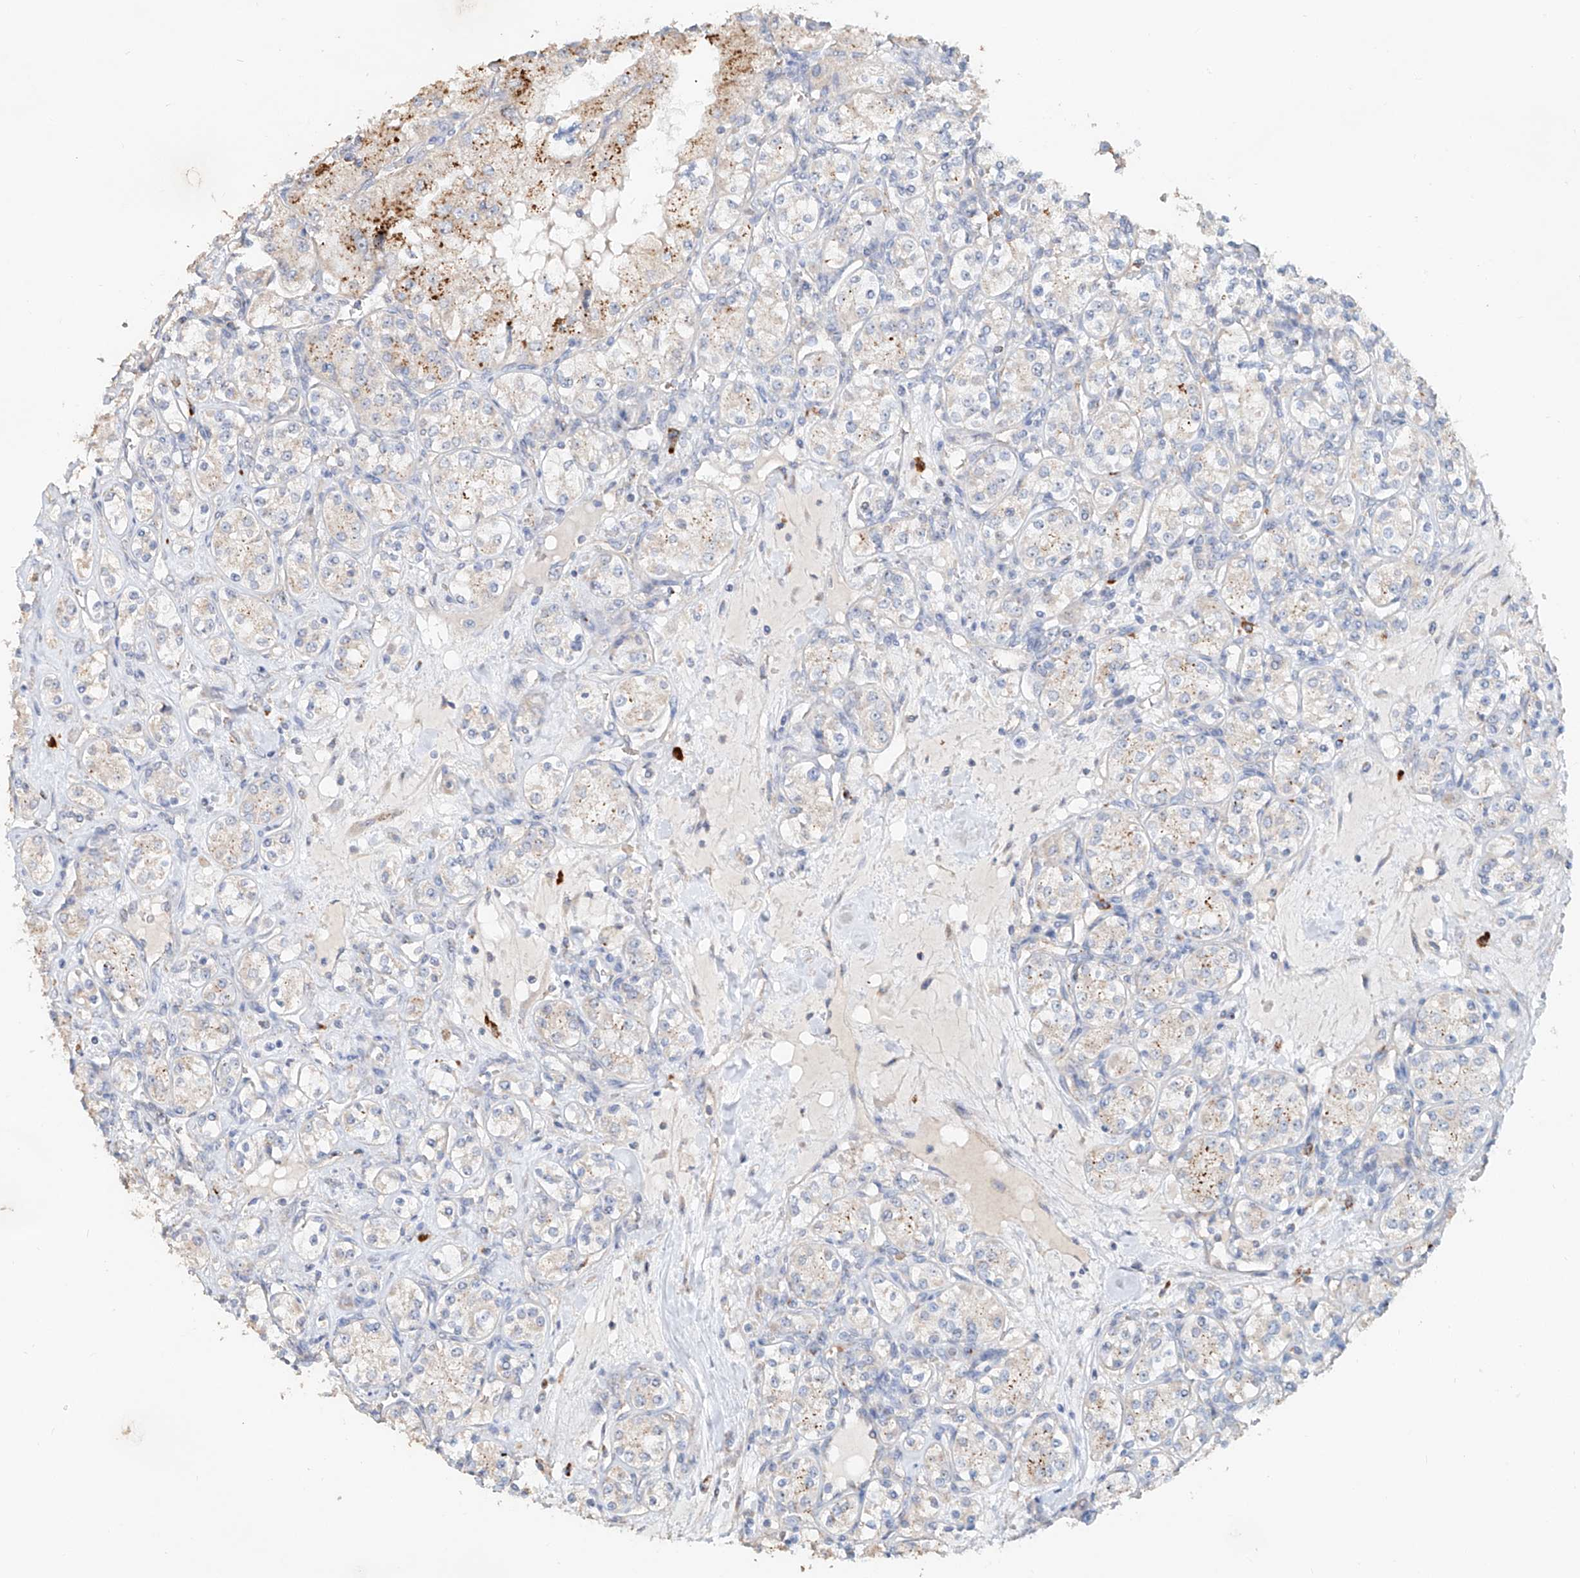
{"staining": {"intensity": "weak", "quantity": "<25%", "location": "cytoplasmic/membranous"}, "tissue": "renal cancer", "cell_type": "Tumor cells", "image_type": "cancer", "snomed": [{"axis": "morphology", "description": "Adenocarcinoma, NOS"}, {"axis": "topography", "description": "Kidney"}], "caption": "Renal cancer was stained to show a protein in brown. There is no significant expression in tumor cells.", "gene": "TRIM47", "patient": {"sex": "male", "age": 77}}